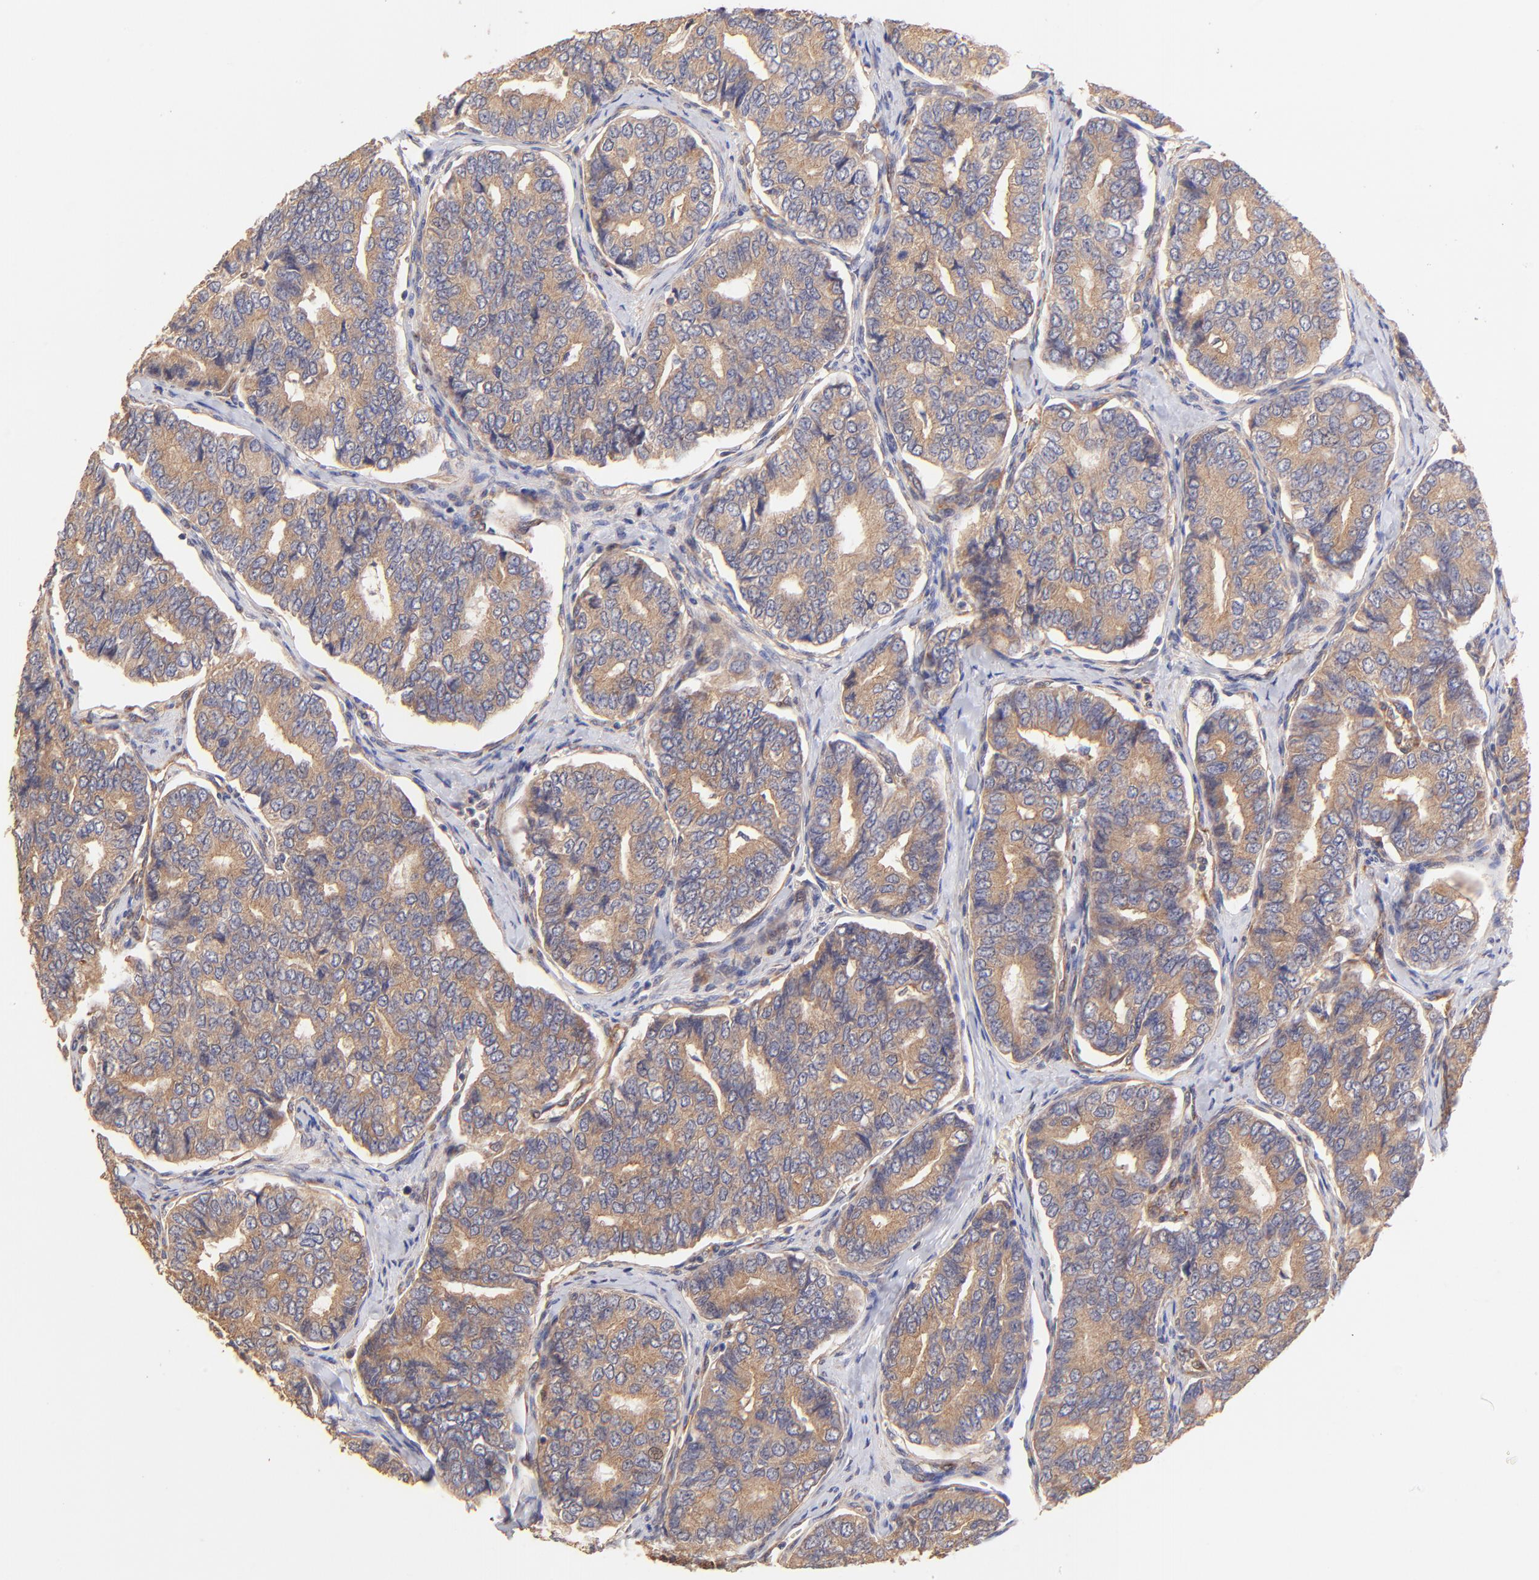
{"staining": {"intensity": "moderate", "quantity": ">75%", "location": "cytoplasmic/membranous"}, "tissue": "thyroid cancer", "cell_type": "Tumor cells", "image_type": "cancer", "snomed": [{"axis": "morphology", "description": "Papillary adenocarcinoma, NOS"}, {"axis": "topography", "description": "Thyroid gland"}], "caption": "Papillary adenocarcinoma (thyroid) was stained to show a protein in brown. There is medium levels of moderate cytoplasmic/membranous staining in about >75% of tumor cells.", "gene": "TNFAIP3", "patient": {"sex": "female", "age": 35}}